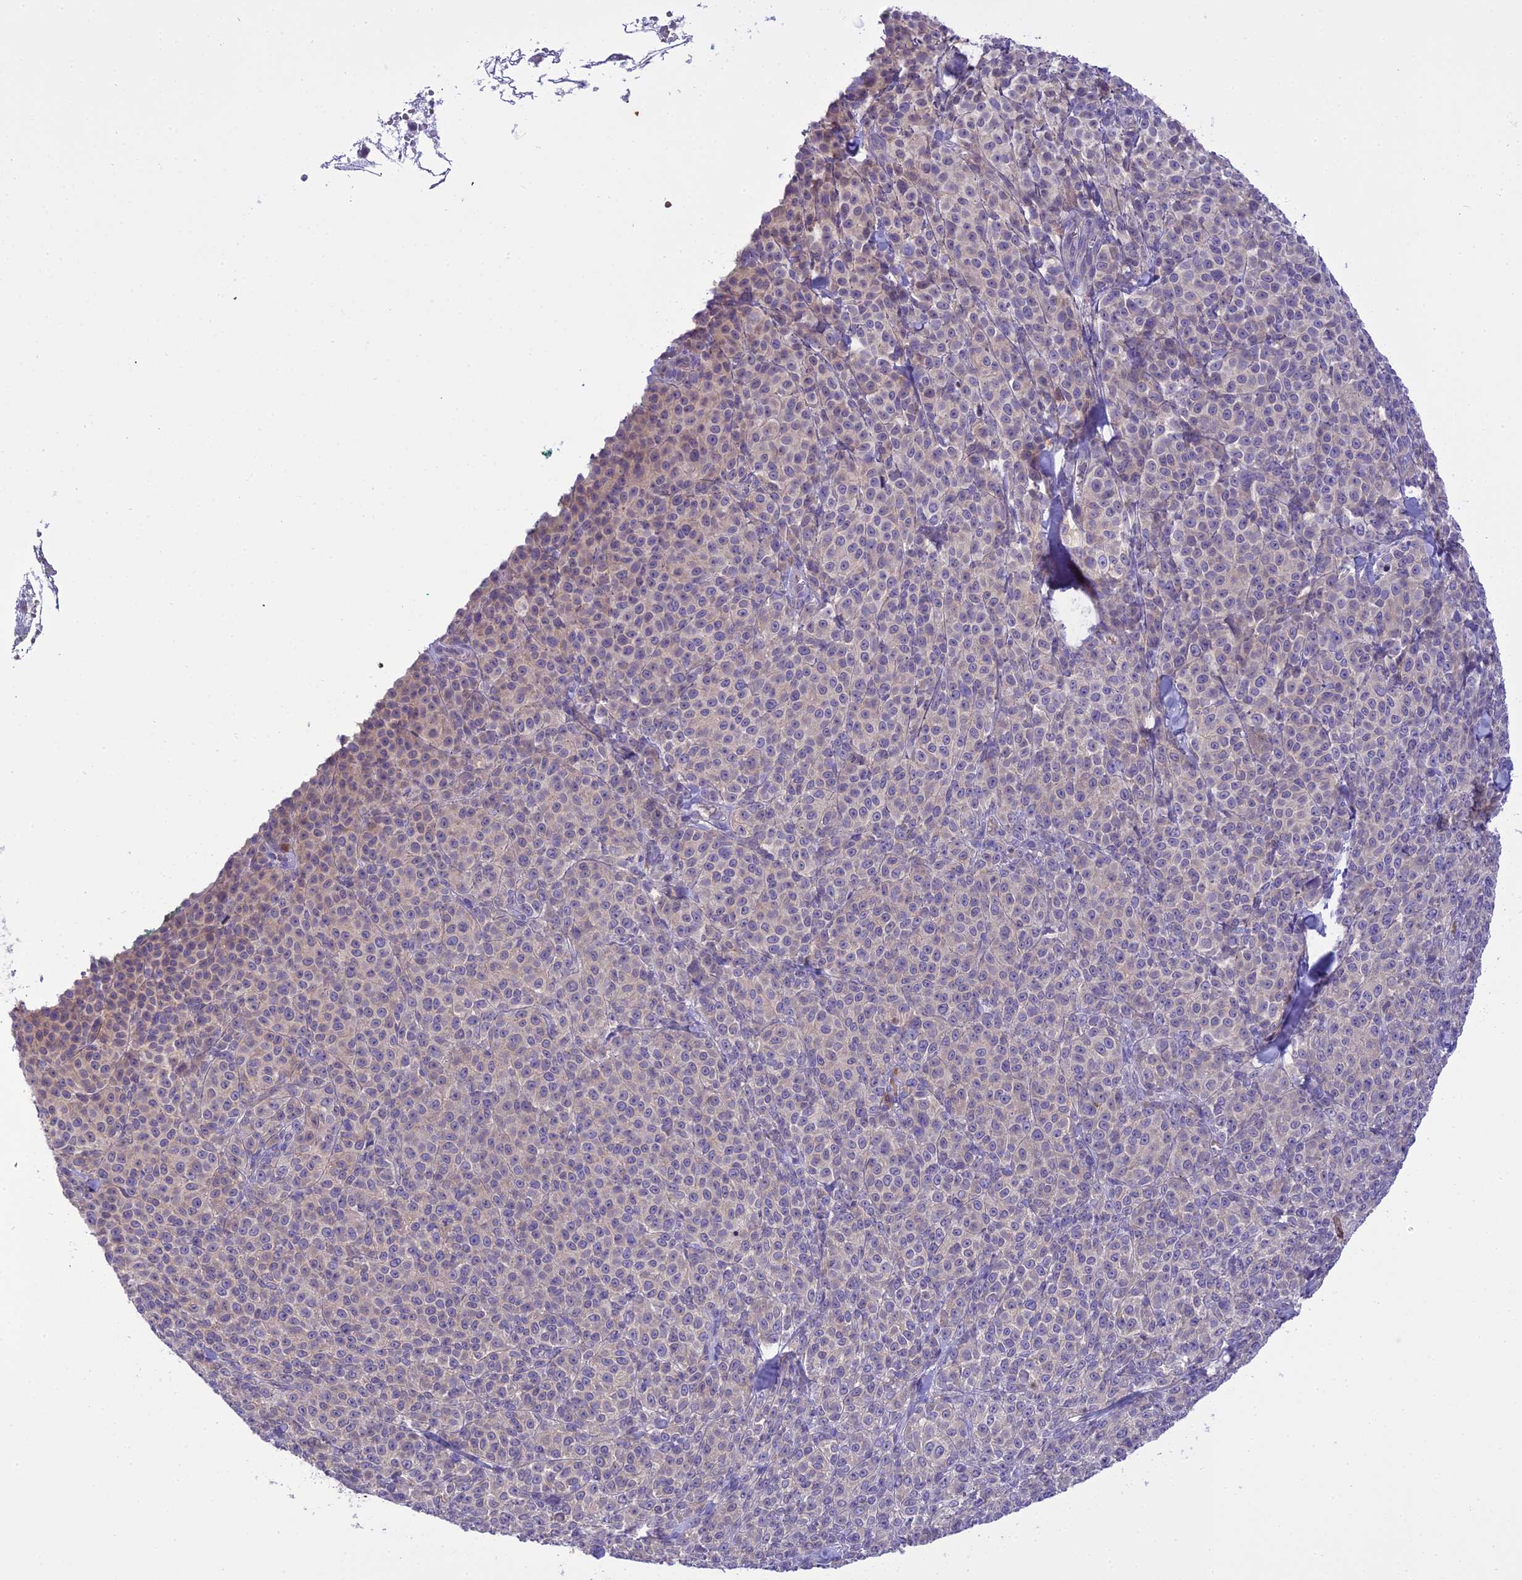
{"staining": {"intensity": "negative", "quantity": "none", "location": "none"}, "tissue": "melanoma", "cell_type": "Tumor cells", "image_type": "cancer", "snomed": [{"axis": "morphology", "description": "Normal tissue, NOS"}, {"axis": "morphology", "description": "Malignant melanoma, NOS"}, {"axis": "topography", "description": "Skin"}], "caption": "DAB (3,3'-diaminobenzidine) immunohistochemical staining of human melanoma displays no significant expression in tumor cells.", "gene": "BORCS6", "patient": {"sex": "female", "age": 34}}